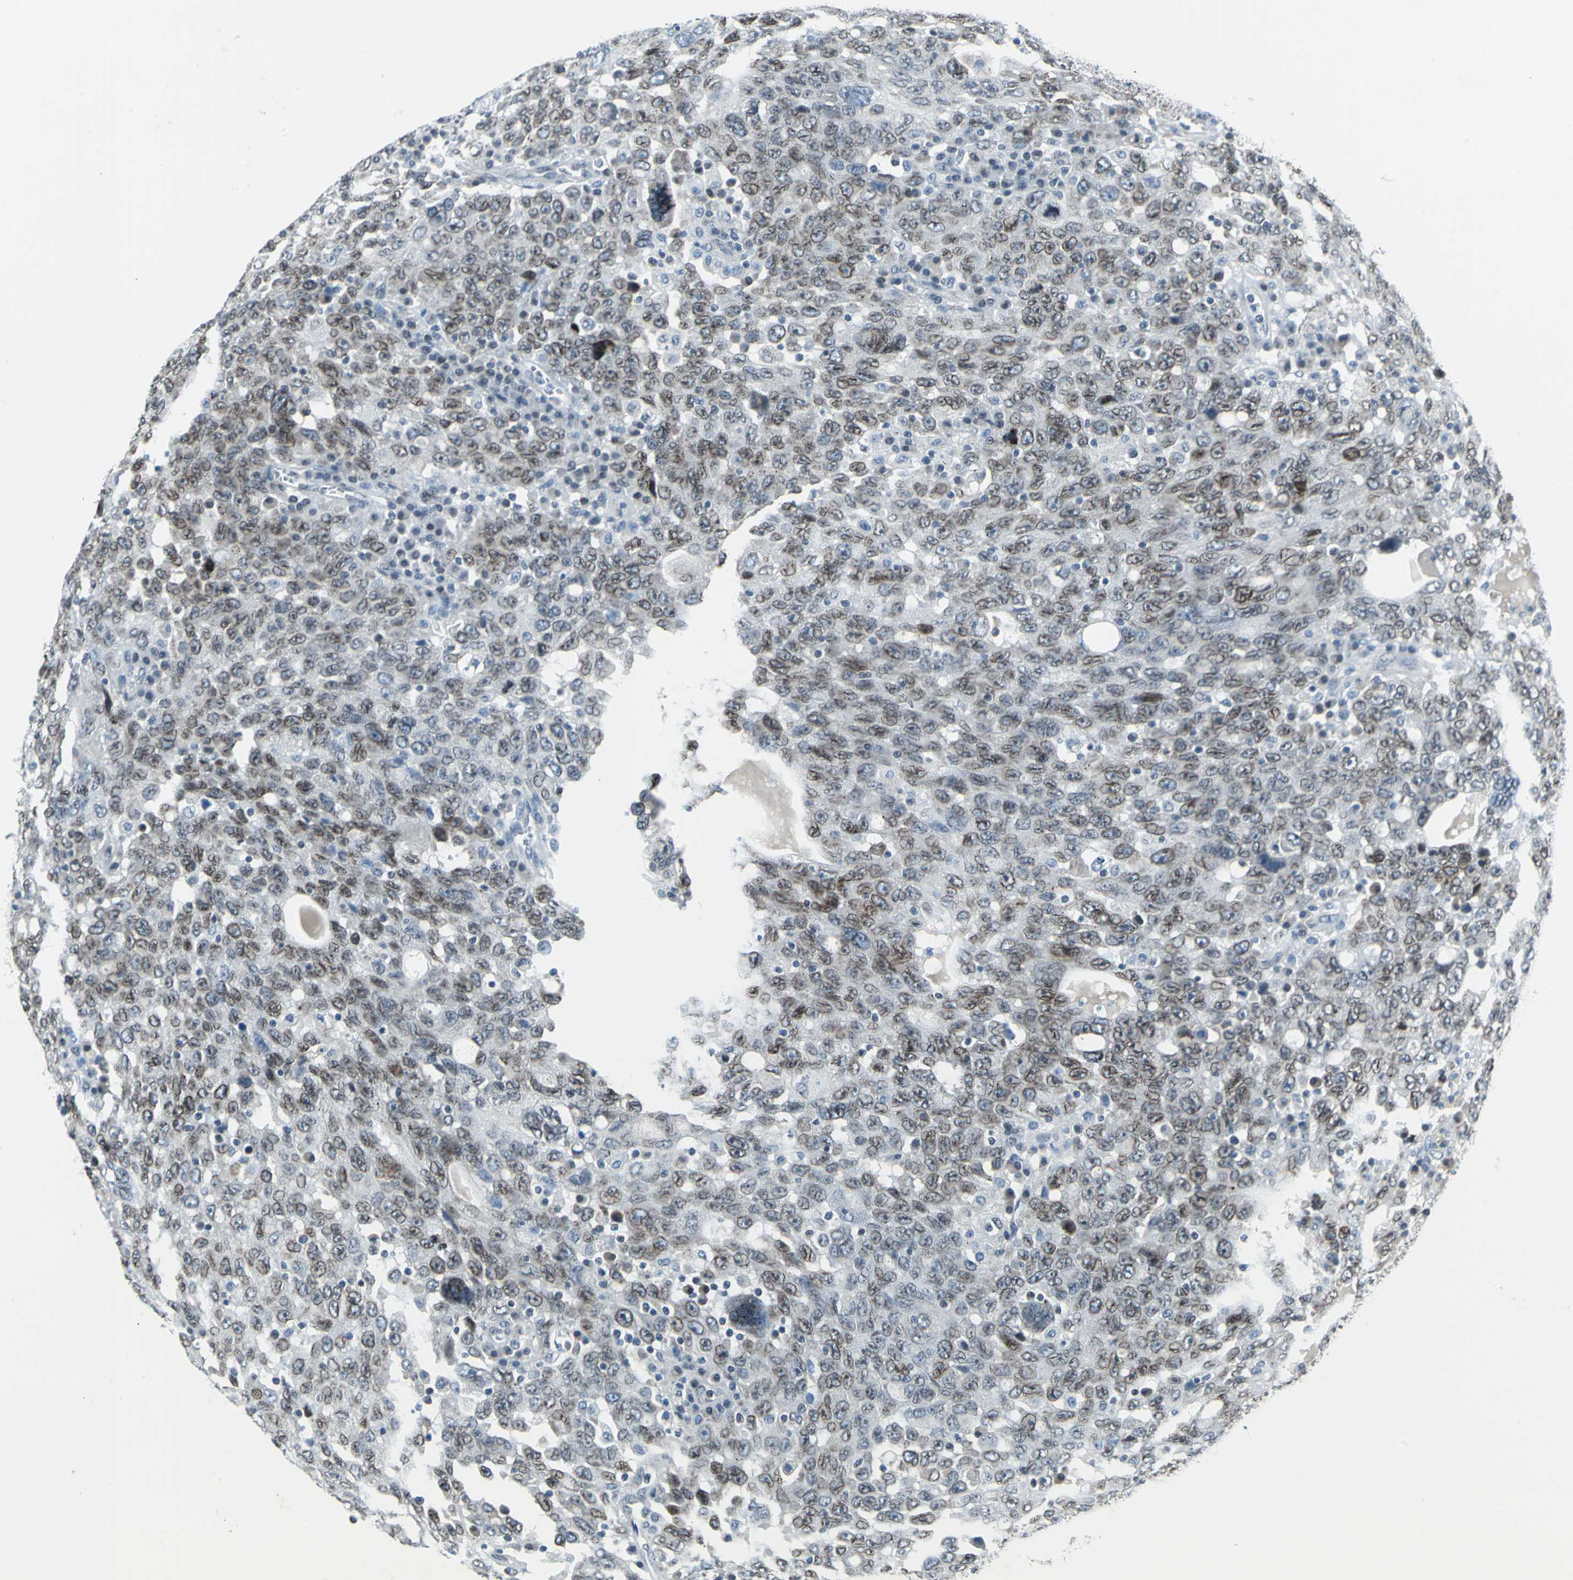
{"staining": {"intensity": "weak", "quantity": ">75%", "location": "cytoplasmic/membranous,nuclear"}, "tissue": "ovarian cancer", "cell_type": "Tumor cells", "image_type": "cancer", "snomed": [{"axis": "morphology", "description": "Carcinoma, endometroid"}, {"axis": "topography", "description": "Ovary"}], "caption": "Tumor cells reveal low levels of weak cytoplasmic/membranous and nuclear staining in about >75% of cells in human ovarian endometroid carcinoma. The staining is performed using DAB brown chromogen to label protein expression. The nuclei are counter-stained blue using hematoxylin.", "gene": "SNUPN", "patient": {"sex": "female", "age": 62}}